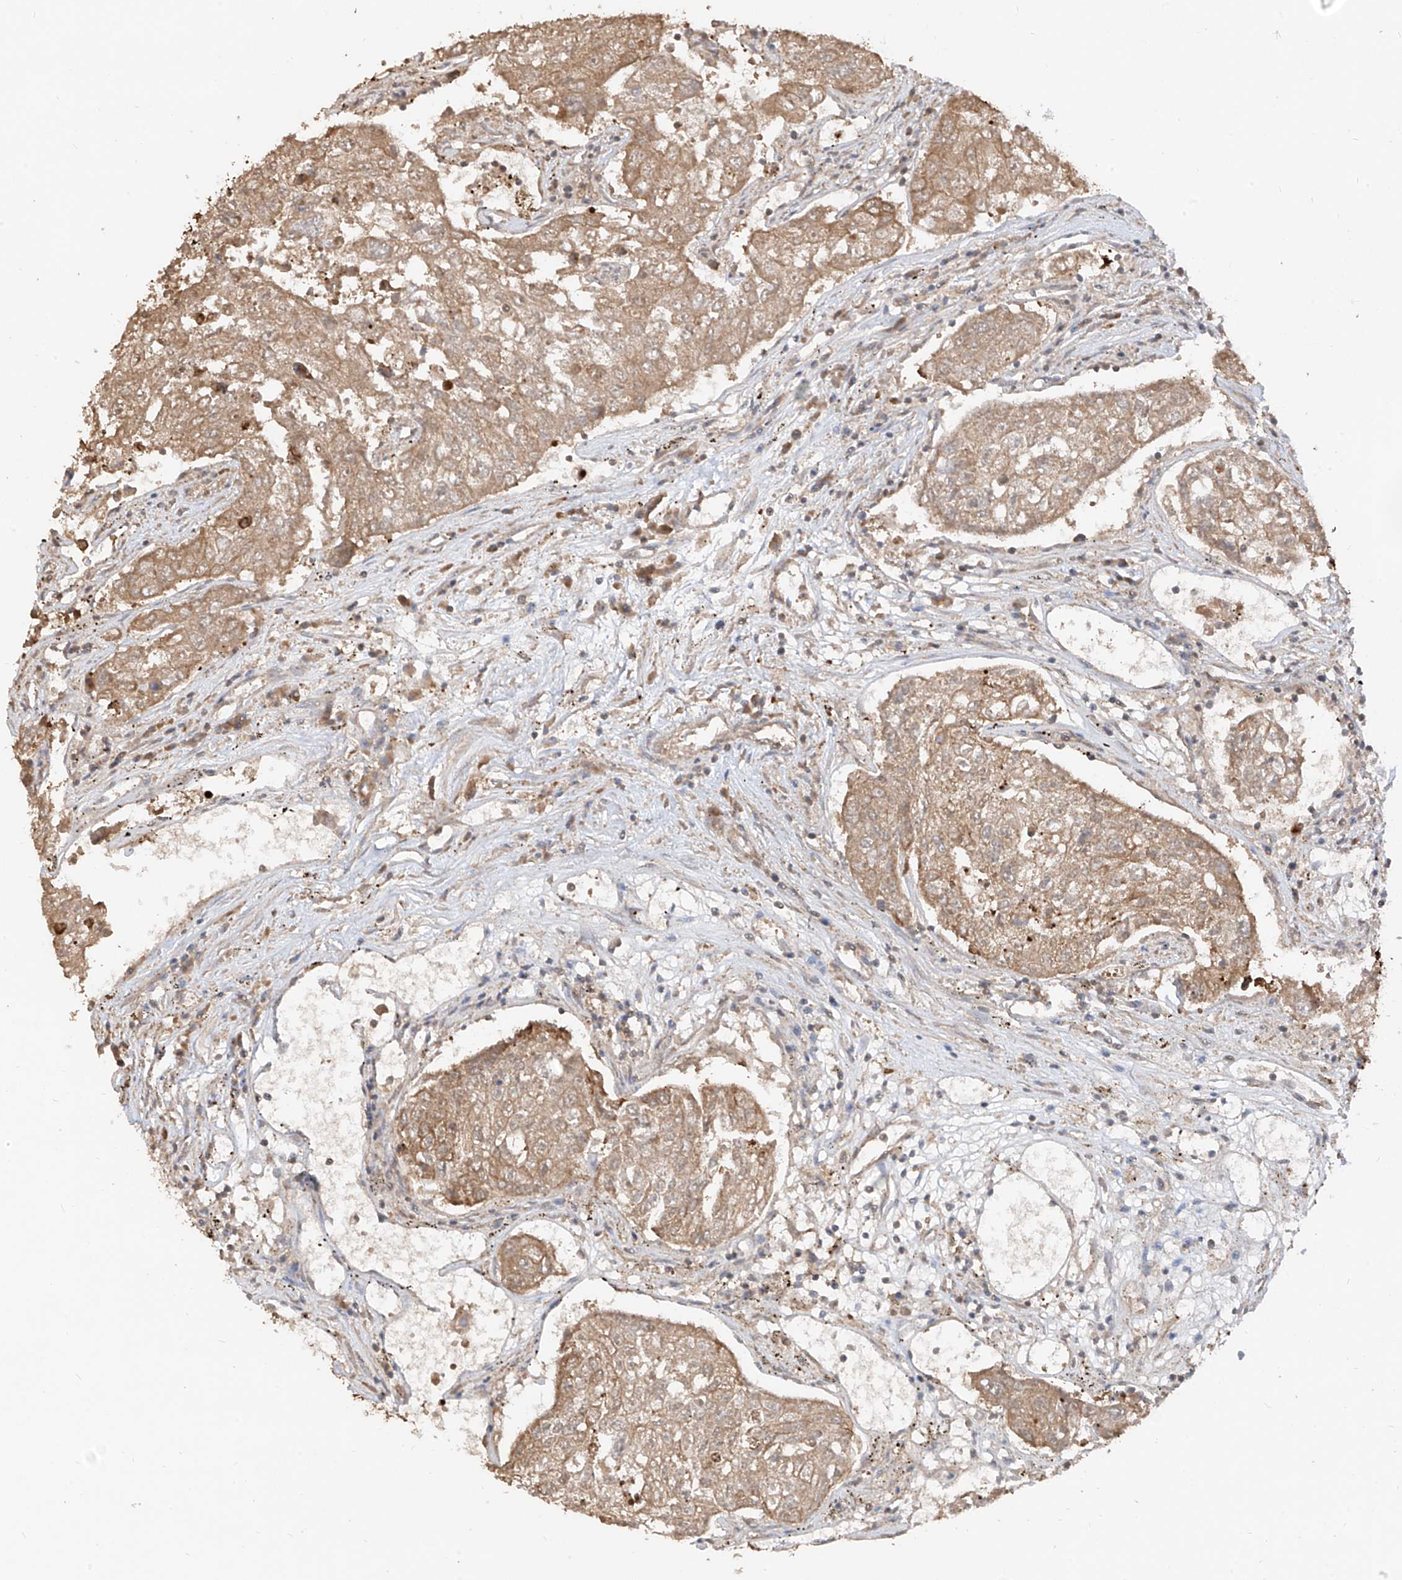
{"staining": {"intensity": "moderate", "quantity": ">75%", "location": "cytoplasmic/membranous"}, "tissue": "urothelial cancer", "cell_type": "Tumor cells", "image_type": "cancer", "snomed": [{"axis": "morphology", "description": "Urothelial carcinoma, High grade"}, {"axis": "topography", "description": "Lymph node"}, {"axis": "topography", "description": "Urinary bladder"}], "caption": "Tumor cells exhibit medium levels of moderate cytoplasmic/membranous positivity in approximately >75% of cells in human urothelial cancer. The staining is performed using DAB brown chromogen to label protein expression. The nuclei are counter-stained blue using hematoxylin.", "gene": "COLGALT2", "patient": {"sex": "male", "age": 51}}